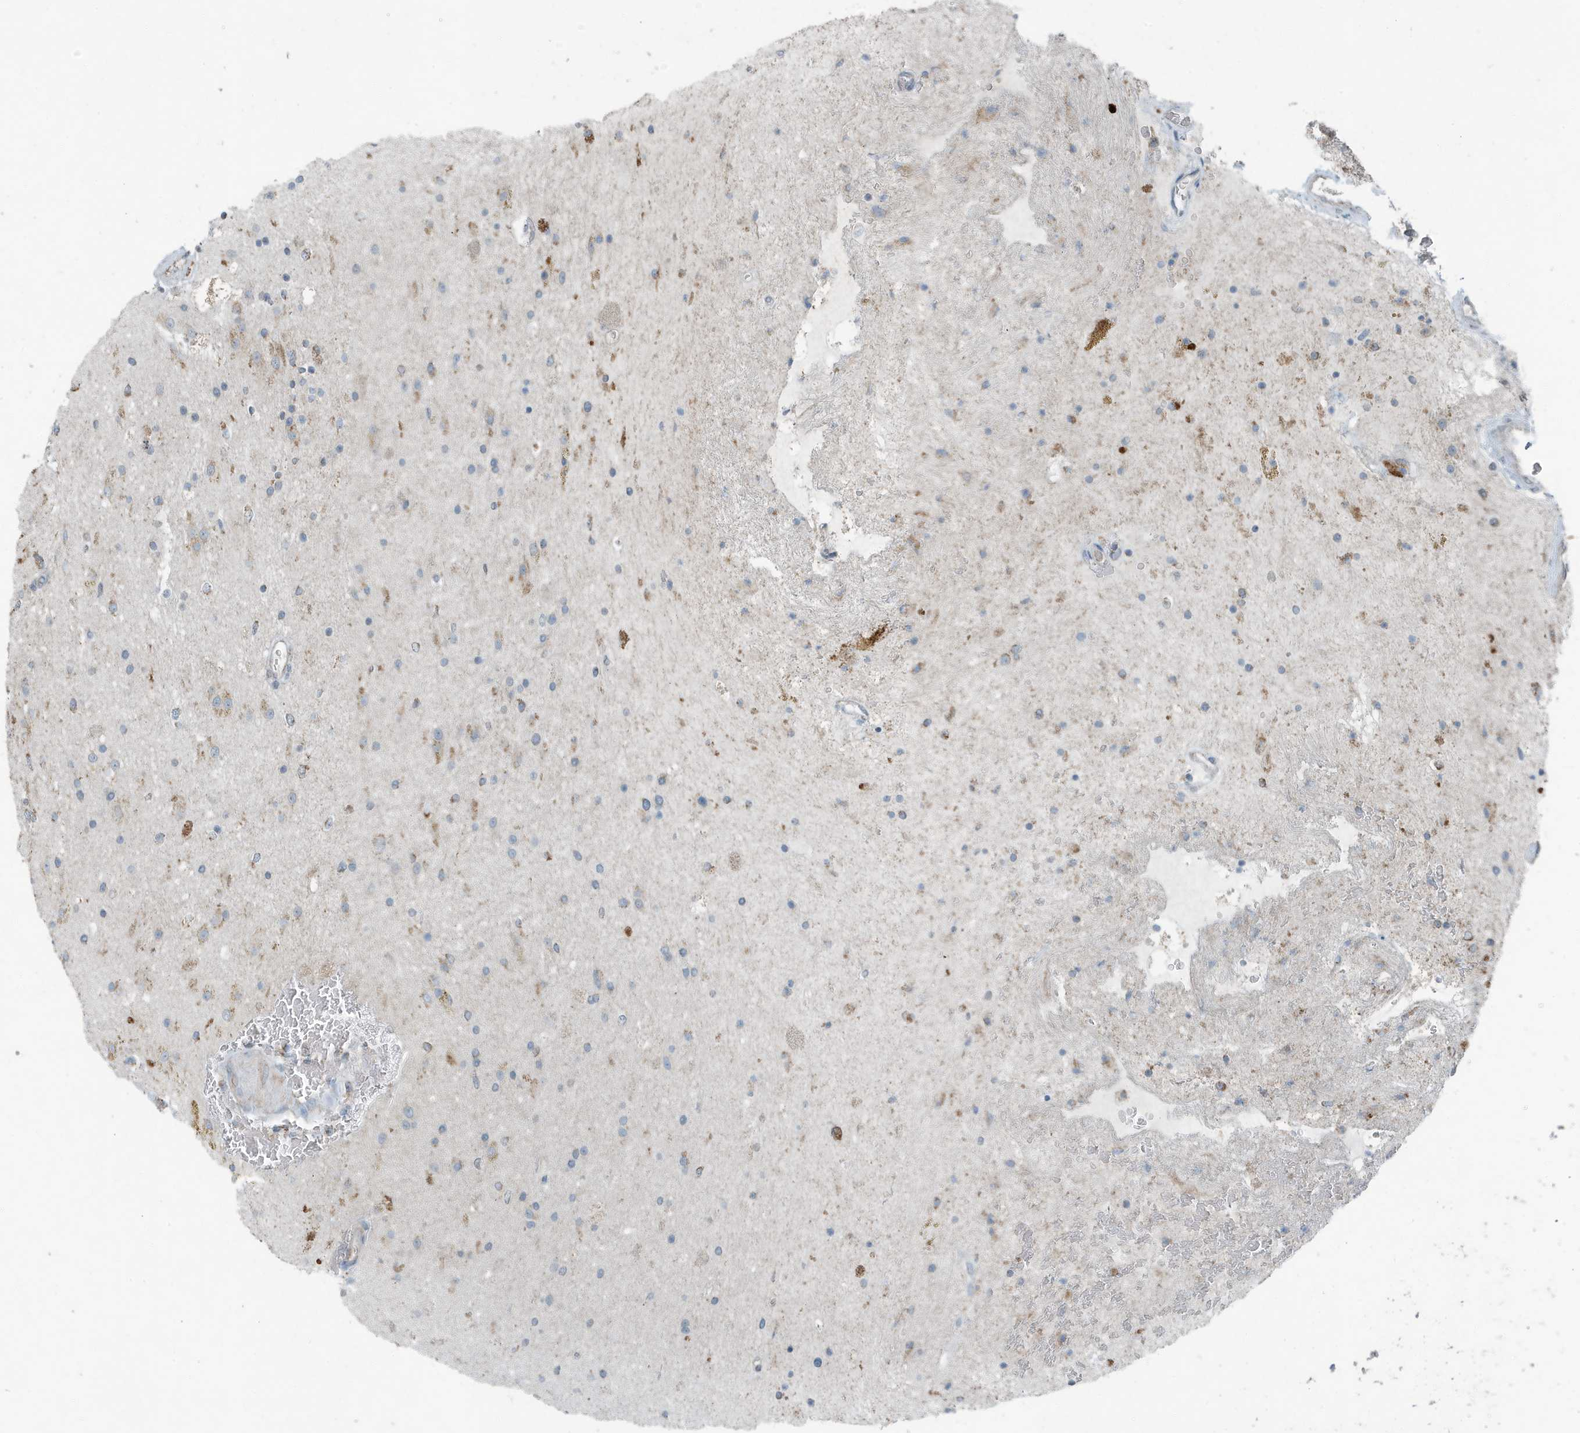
{"staining": {"intensity": "weak", "quantity": "25%-75%", "location": "cytoplasmic/membranous"}, "tissue": "glioma", "cell_type": "Tumor cells", "image_type": "cancer", "snomed": [{"axis": "morphology", "description": "Glioma, malignant, High grade"}, {"axis": "topography", "description": "Brain"}], "caption": "A photomicrograph of human high-grade glioma (malignant) stained for a protein demonstrates weak cytoplasmic/membranous brown staining in tumor cells.", "gene": "MT-CYB", "patient": {"sex": "male", "age": 34}}